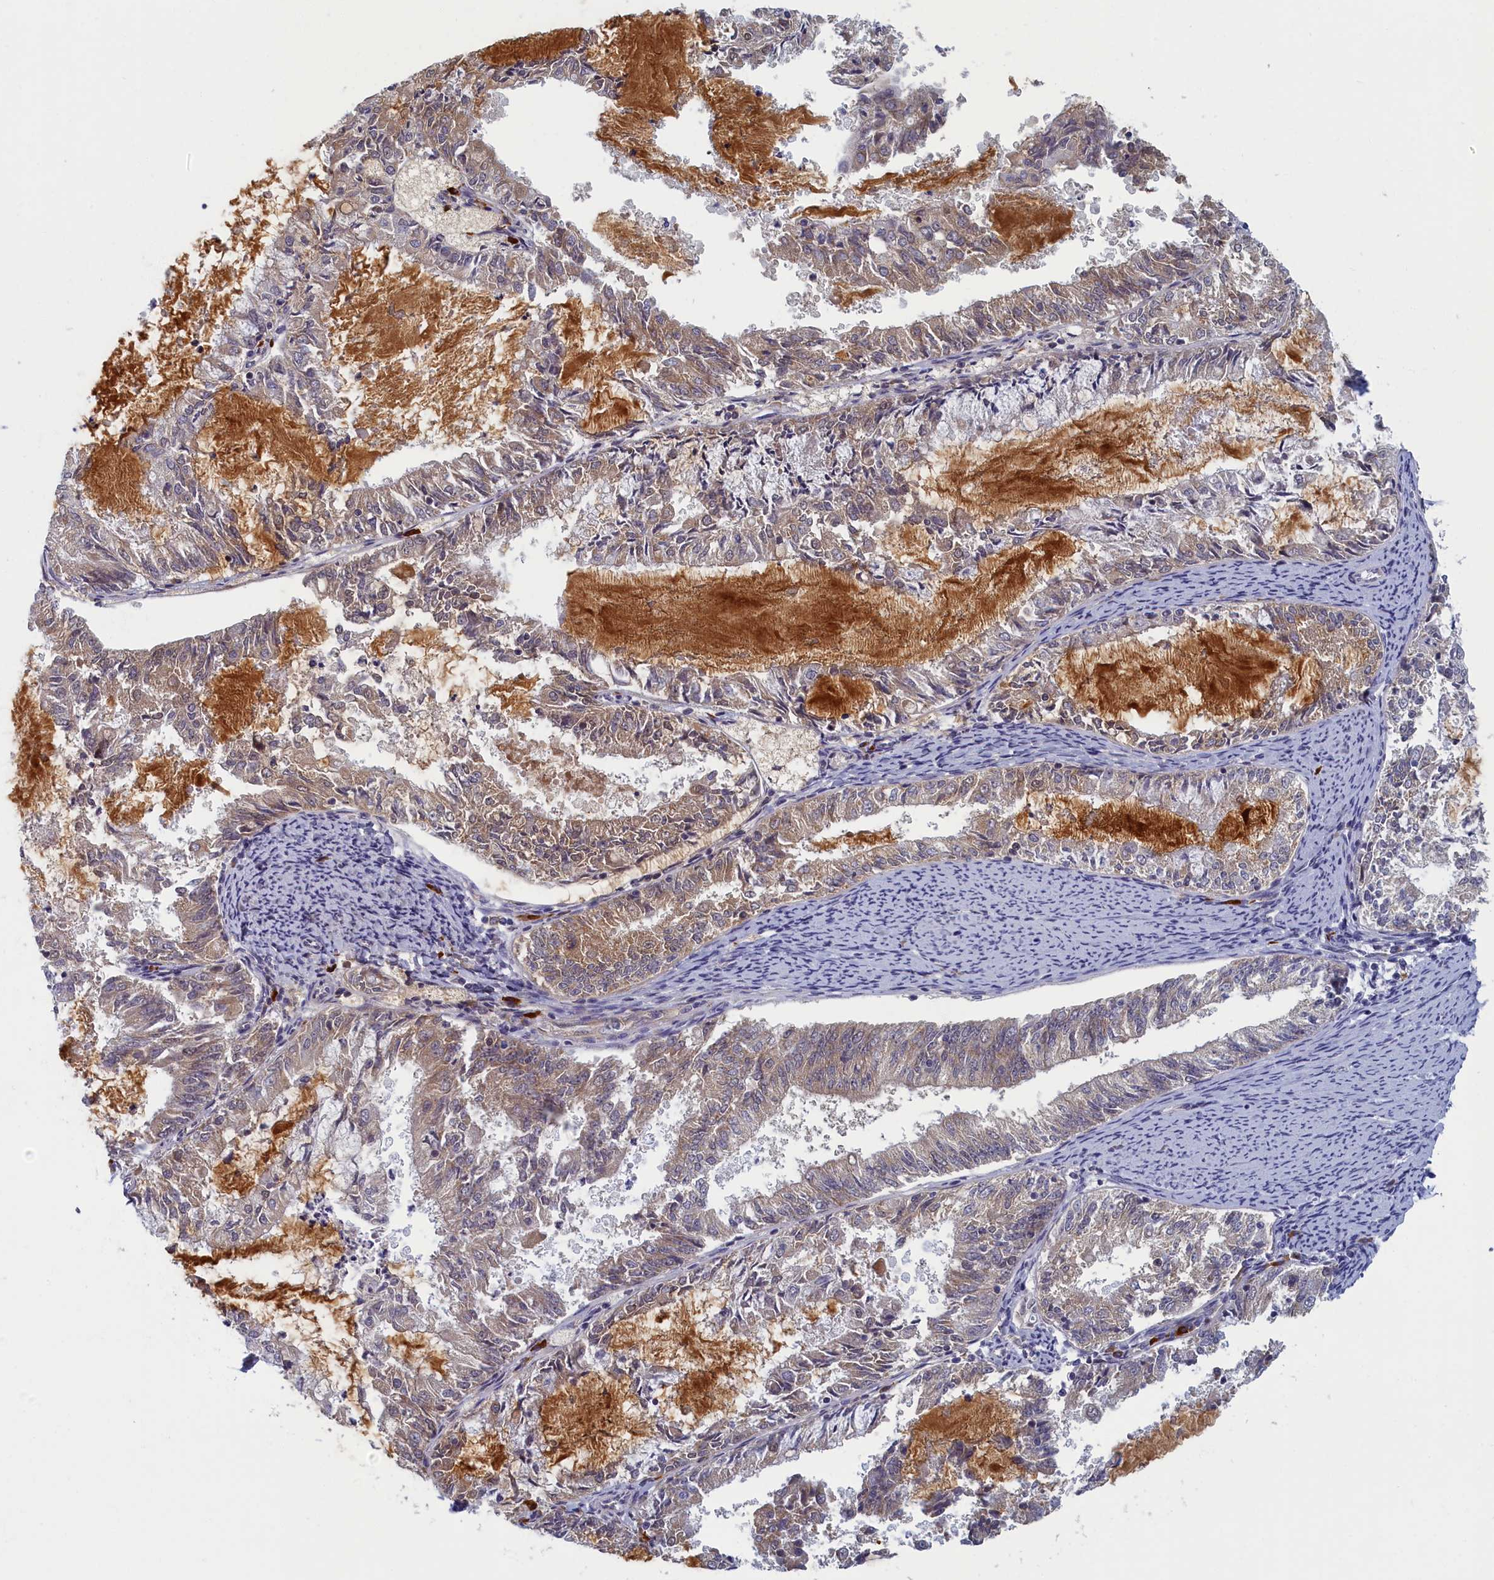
{"staining": {"intensity": "weak", "quantity": "25%-75%", "location": "cytoplasmic/membranous"}, "tissue": "endometrial cancer", "cell_type": "Tumor cells", "image_type": "cancer", "snomed": [{"axis": "morphology", "description": "Adenocarcinoma, NOS"}, {"axis": "topography", "description": "Endometrium"}], "caption": "Protein expression by immunohistochemistry demonstrates weak cytoplasmic/membranous expression in approximately 25%-75% of tumor cells in endometrial adenocarcinoma. The protein of interest is stained brown, and the nuclei are stained in blue (DAB (3,3'-diaminobenzidine) IHC with brightfield microscopy, high magnification).", "gene": "DNAJC17", "patient": {"sex": "female", "age": 57}}